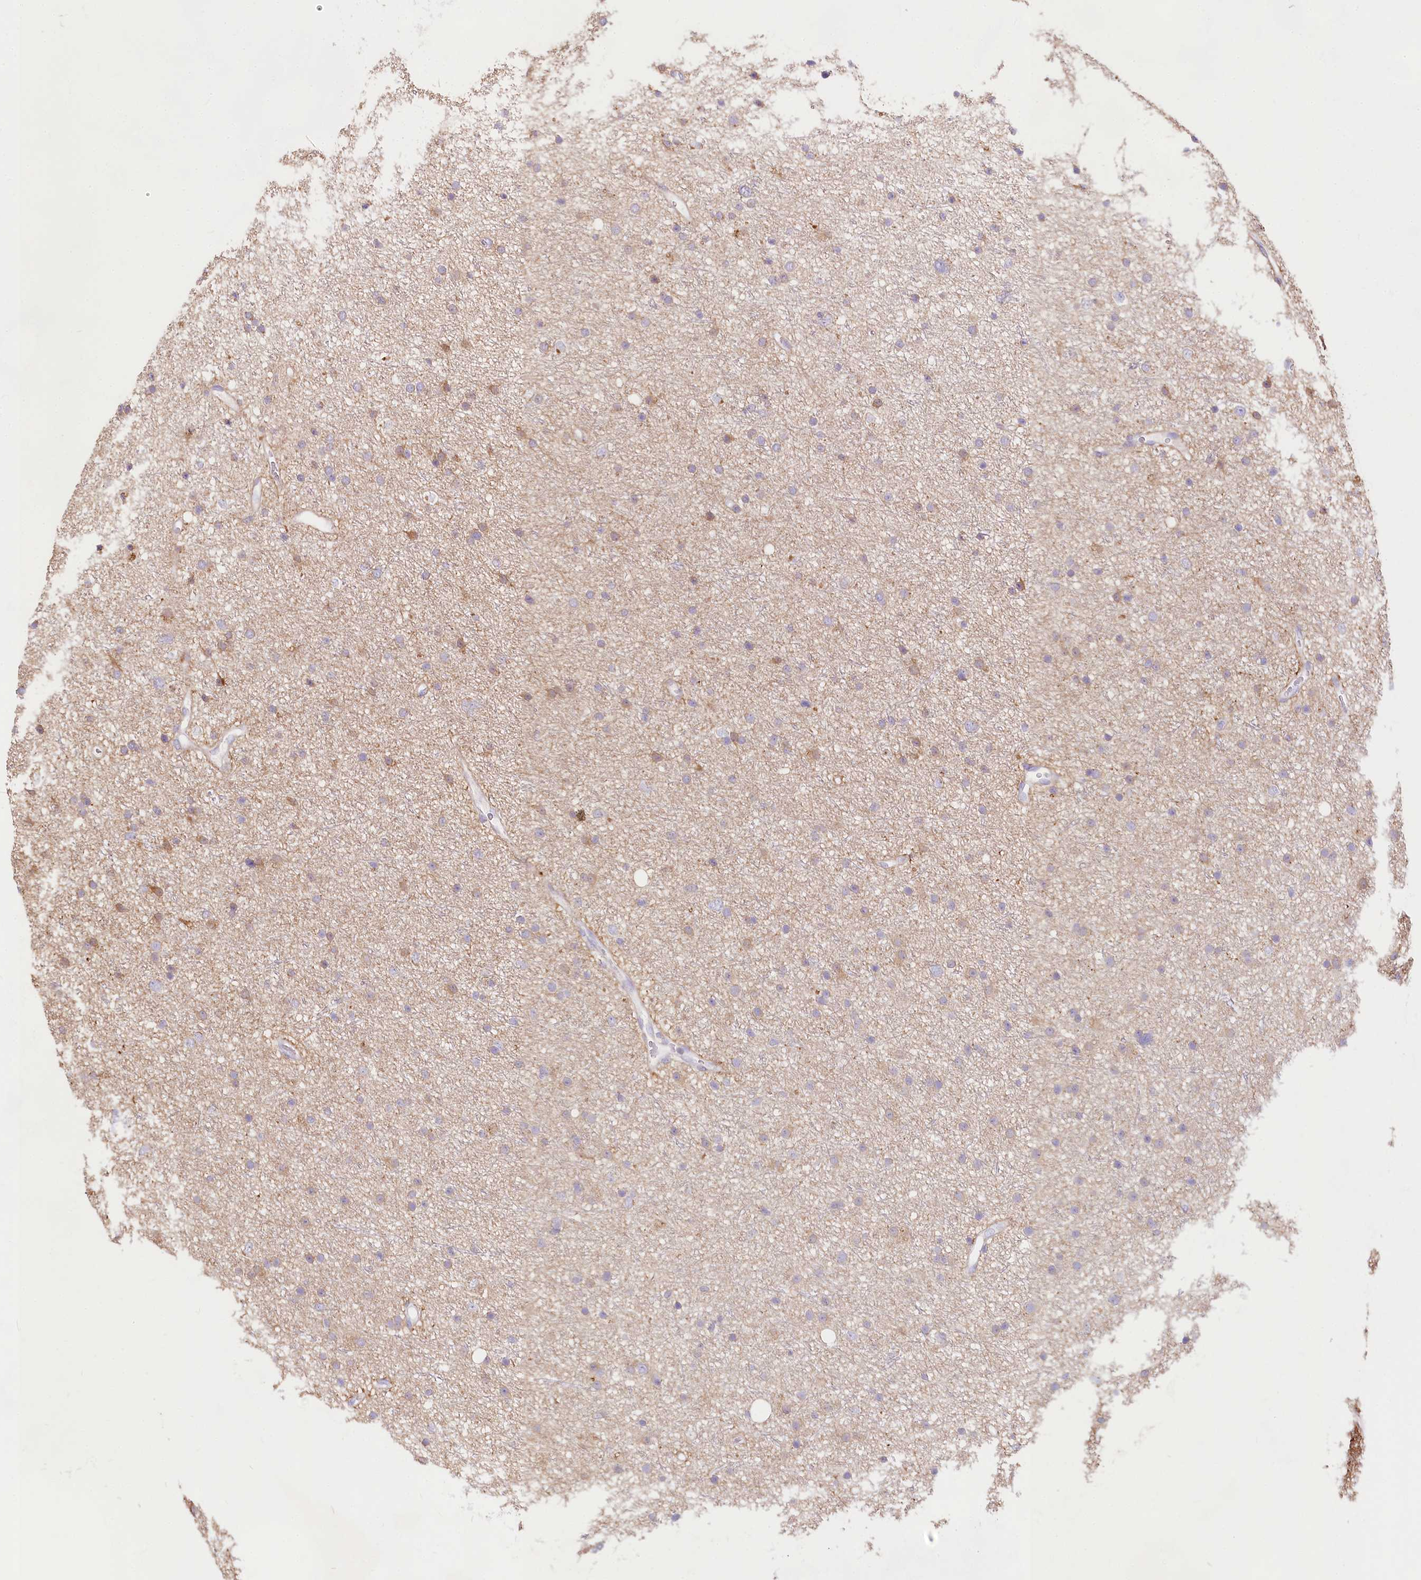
{"staining": {"intensity": "moderate", "quantity": "<25%", "location": "cytoplasmic/membranous"}, "tissue": "glioma", "cell_type": "Tumor cells", "image_type": "cancer", "snomed": [{"axis": "morphology", "description": "Glioma, malignant, Low grade"}, {"axis": "topography", "description": "Cerebral cortex"}], "caption": "High-power microscopy captured an IHC micrograph of glioma, revealing moderate cytoplasmic/membranous staining in about <25% of tumor cells.", "gene": "TASOR2", "patient": {"sex": "female", "age": 39}}